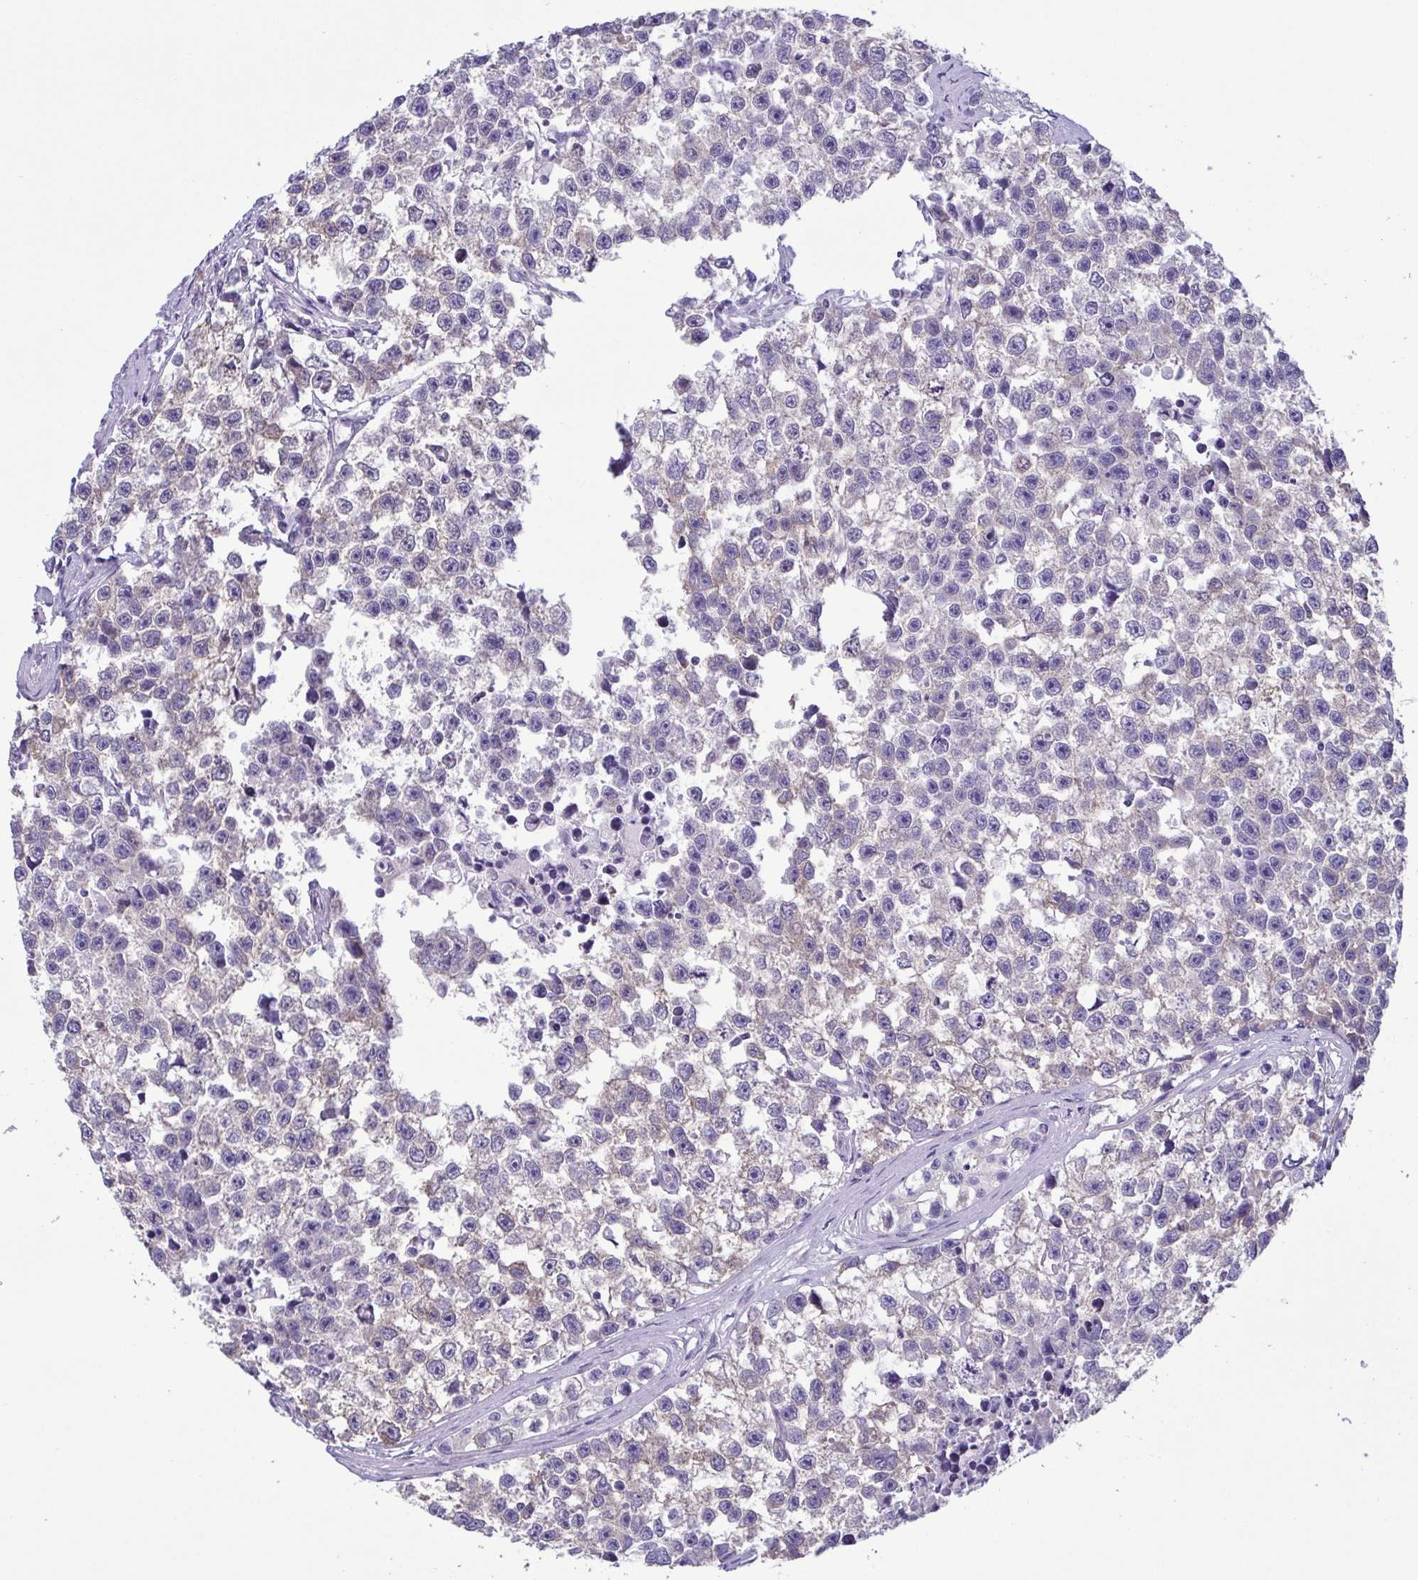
{"staining": {"intensity": "negative", "quantity": "none", "location": "none"}, "tissue": "testis cancer", "cell_type": "Tumor cells", "image_type": "cancer", "snomed": [{"axis": "morphology", "description": "Seminoma, NOS"}, {"axis": "topography", "description": "Testis"}], "caption": "An image of human testis cancer (seminoma) is negative for staining in tumor cells.", "gene": "TNNI3", "patient": {"sex": "male", "age": 26}}